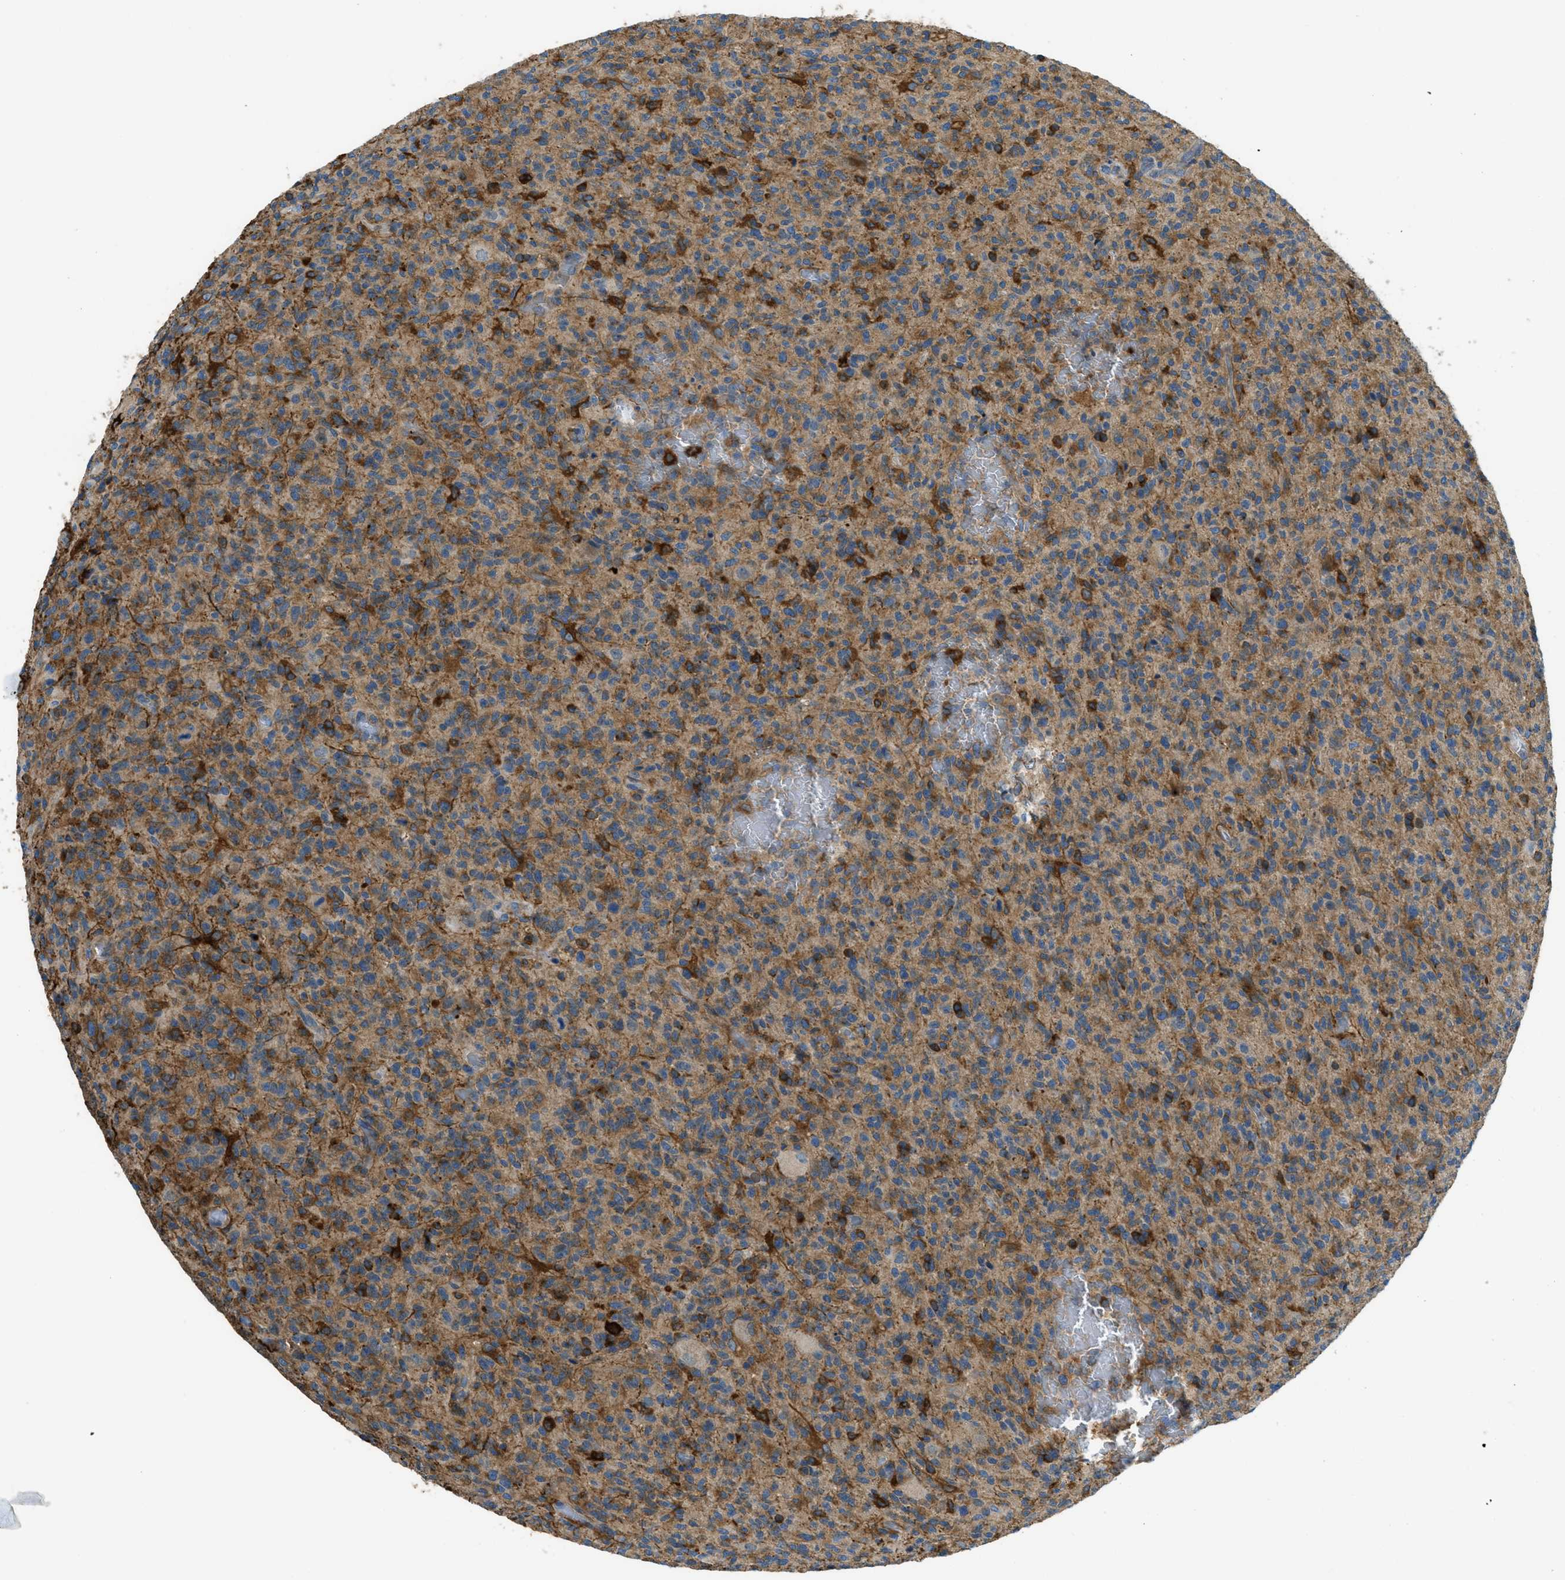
{"staining": {"intensity": "moderate", "quantity": ">75%", "location": "cytoplasmic/membranous"}, "tissue": "glioma", "cell_type": "Tumor cells", "image_type": "cancer", "snomed": [{"axis": "morphology", "description": "Glioma, malignant, High grade"}, {"axis": "topography", "description": "Brain"}], "caption": "Immunohistochemical staining of glioma reveals medium levels of moderate cytoplasmic/membranous expression in approximately >75% of tumor cells.", "gene": "RFFL", "patient": {"sex": "male", "age": 71}}